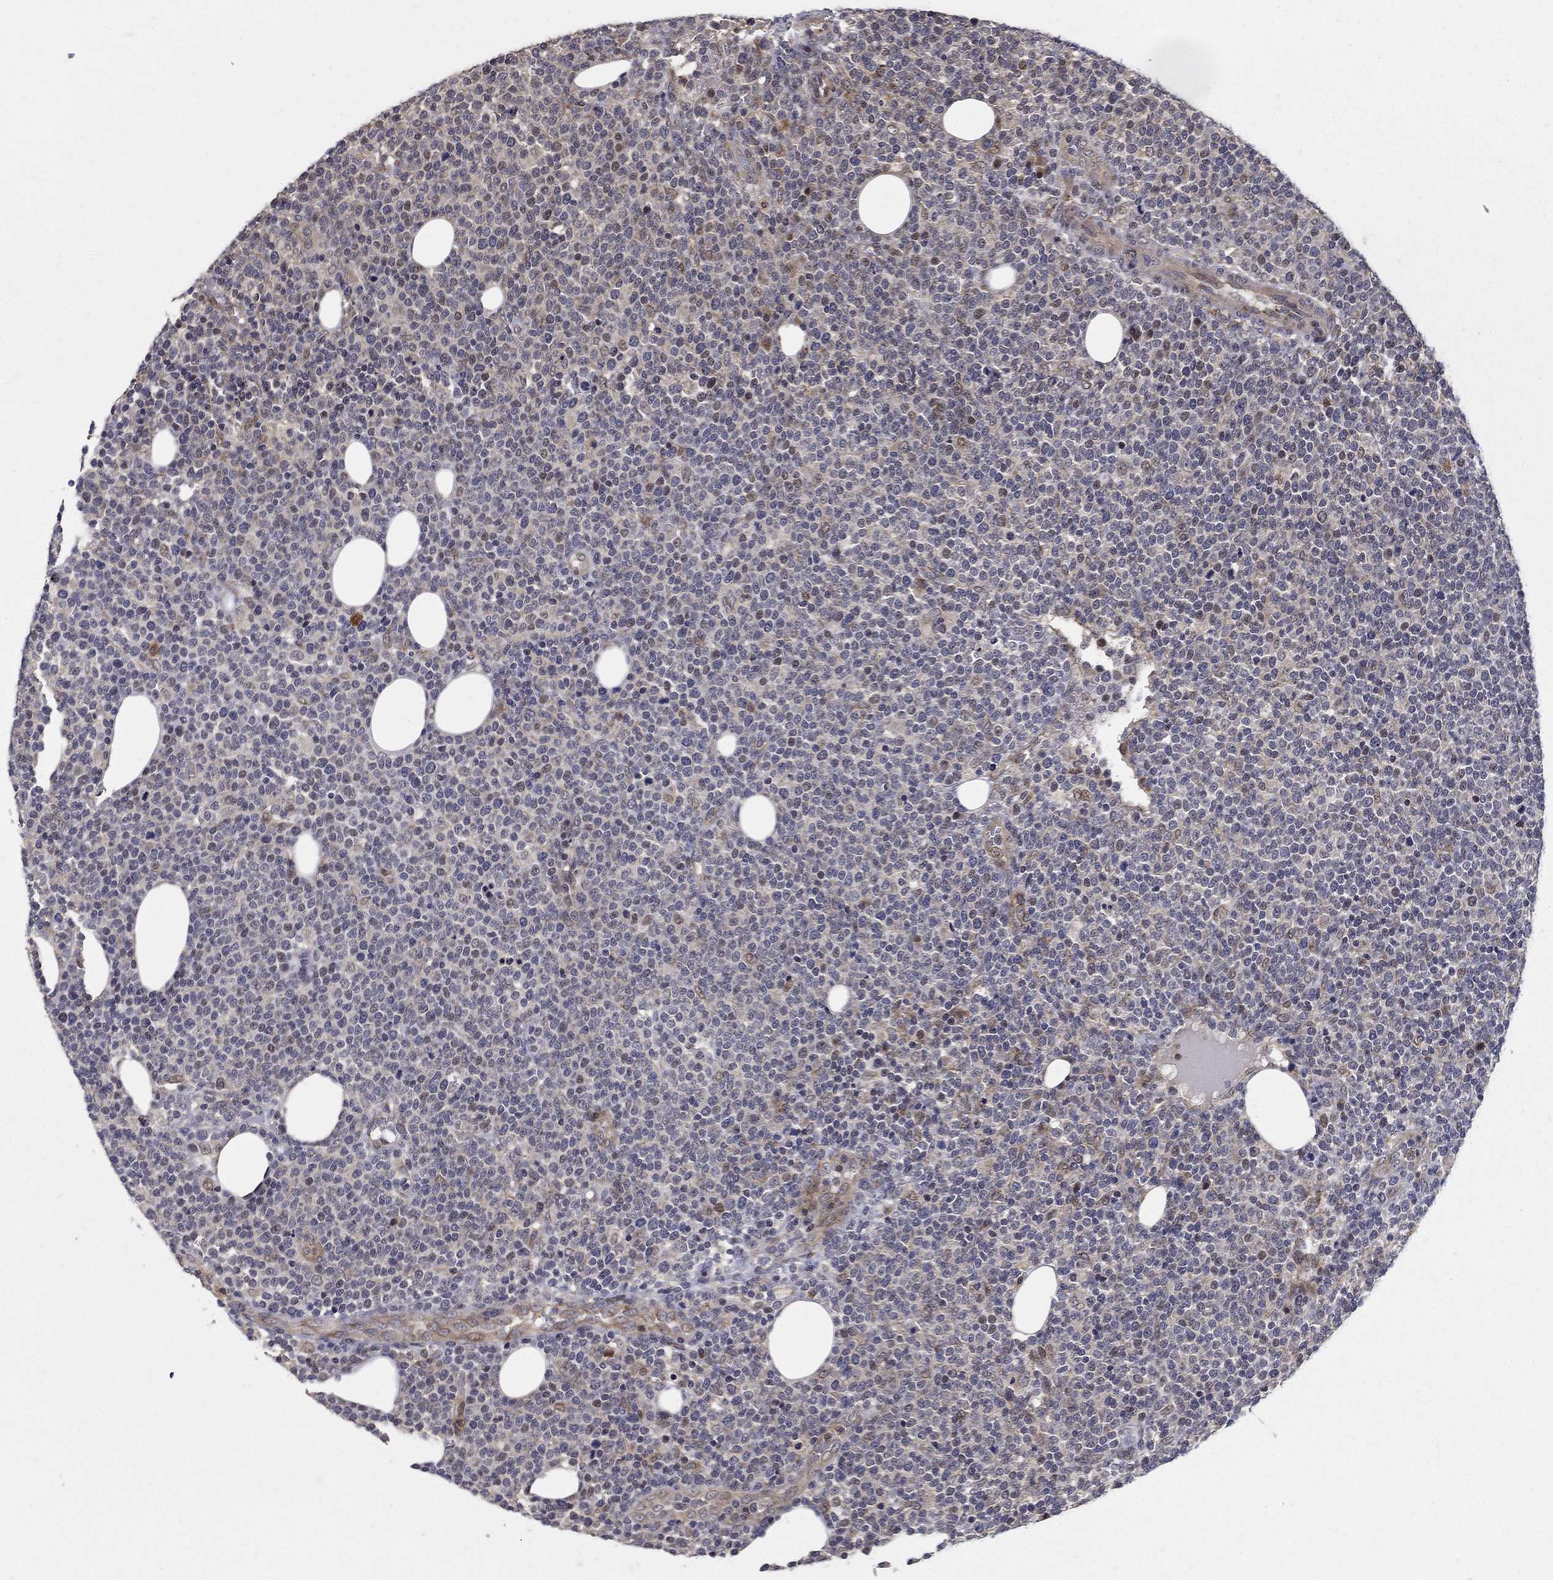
{"staining": {"intensity": "negative", "quantity": "none", "location": "none"}, "tissue": "lymphoma", "cell_type": "Tumor cells", "image_type": "cancer", "snomed": [{"axis": "morphology", "description": "Malignant lymphoma, non-Hodgkin's type, High grade"}, {"axis": "topography", "description": "Lymph node"}], "caption": "A high-resolution histopathology image shows IHC staining of malignant lymphoma, non-Hodgkin's type (high-grade), which shows no significant positivity in tumor cells. The staining is performed using DAB brown chromogen with nuclei counter-stained in using hematoxylin.", "gene": "ZNF594", "patient": {"sex": "male", "age": 61}}